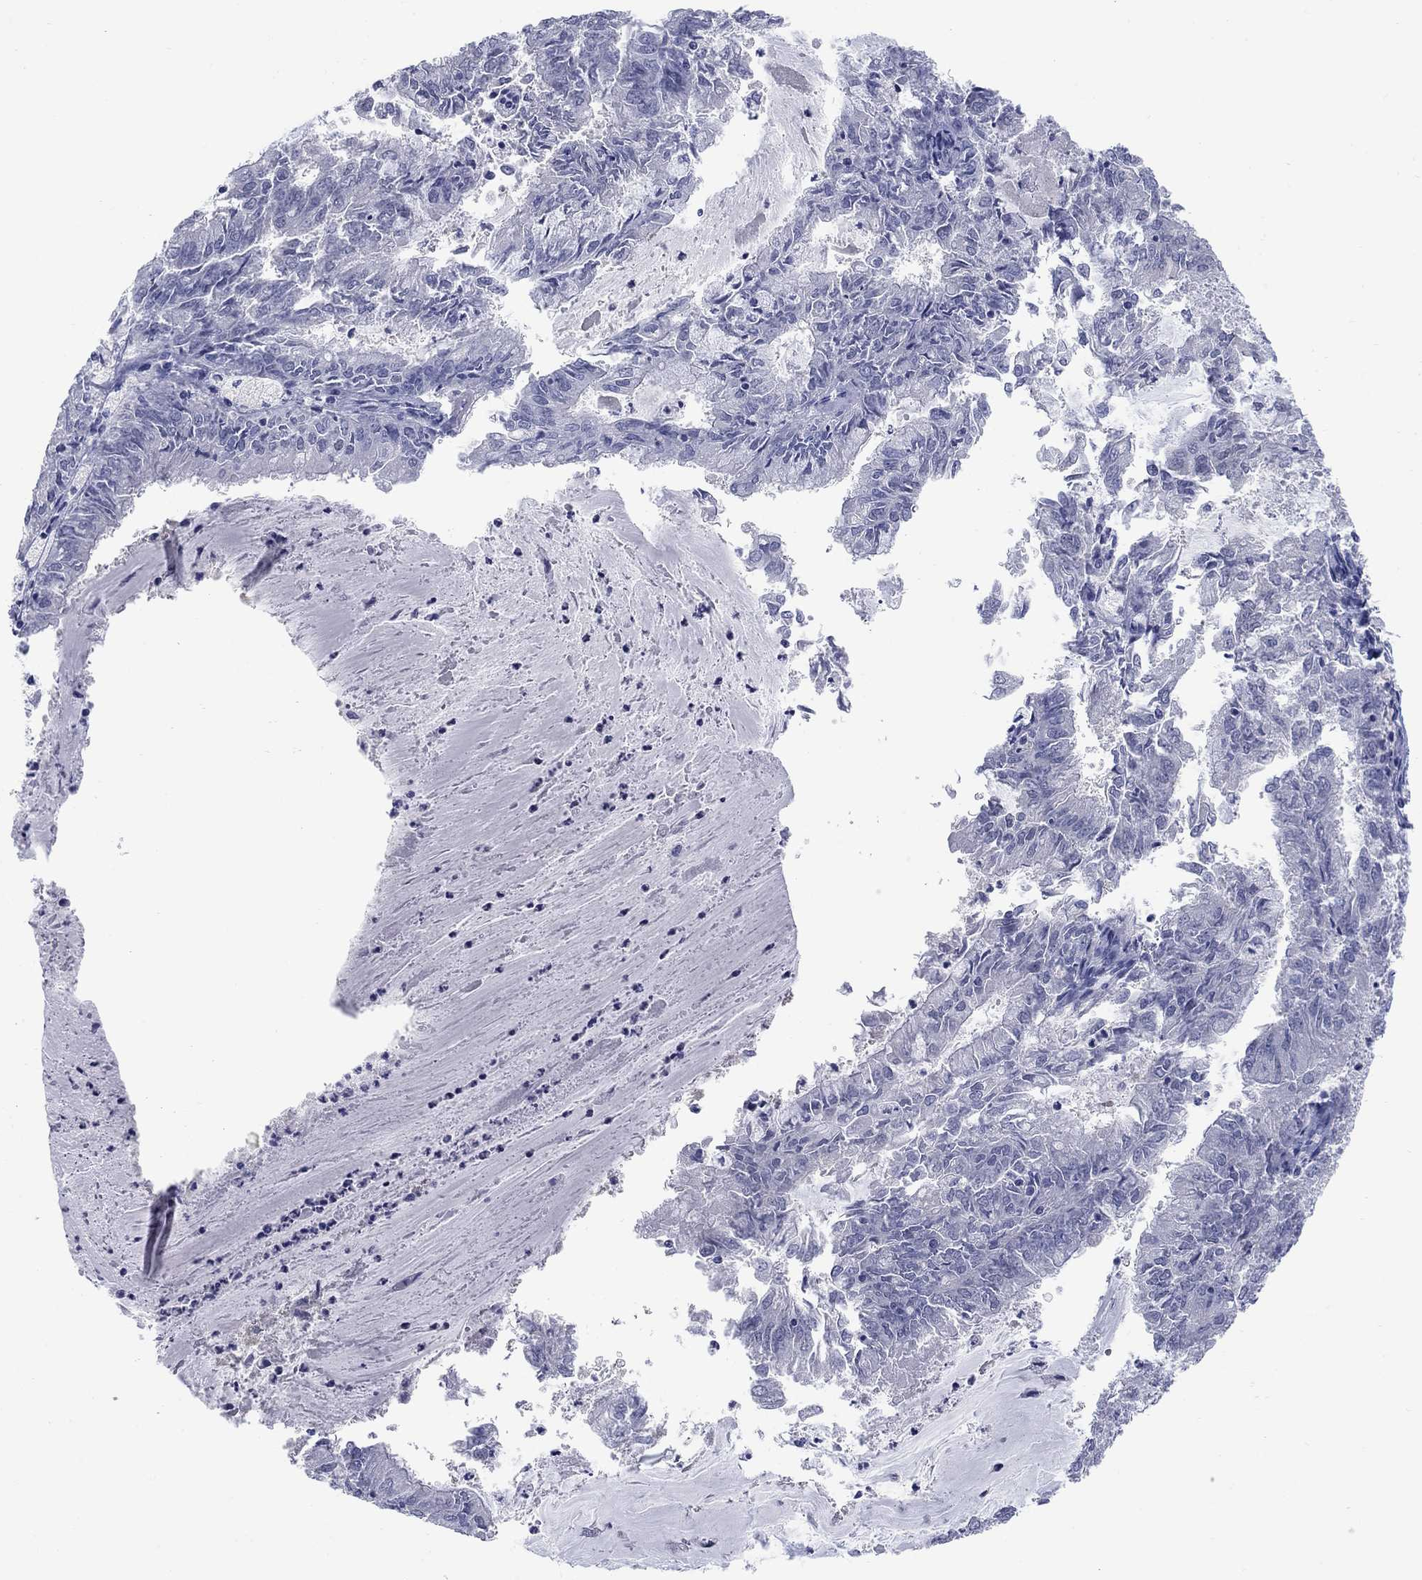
{"staining": {"intensity": "negative", "quantity": "none", "location": "none"}, "tissue": "endometrial cancer", "cell_type": "Tumor cells", "image_type": "cancer", "snomed": [{"axis": "morphology", "description": "Adenocarcinoma, NOS"}, {"axis": "topography", "description": "Endometrium"}], "caption": "IHC image of human adenocarcinoma (endometrial) stained for a protein (brown), which reveals no expression in tumor cells. (IHC, brightfield microscopy, high magnification).", "gene": "ATP6V1G2", "patient": {"sex": "female", "age": 57}}